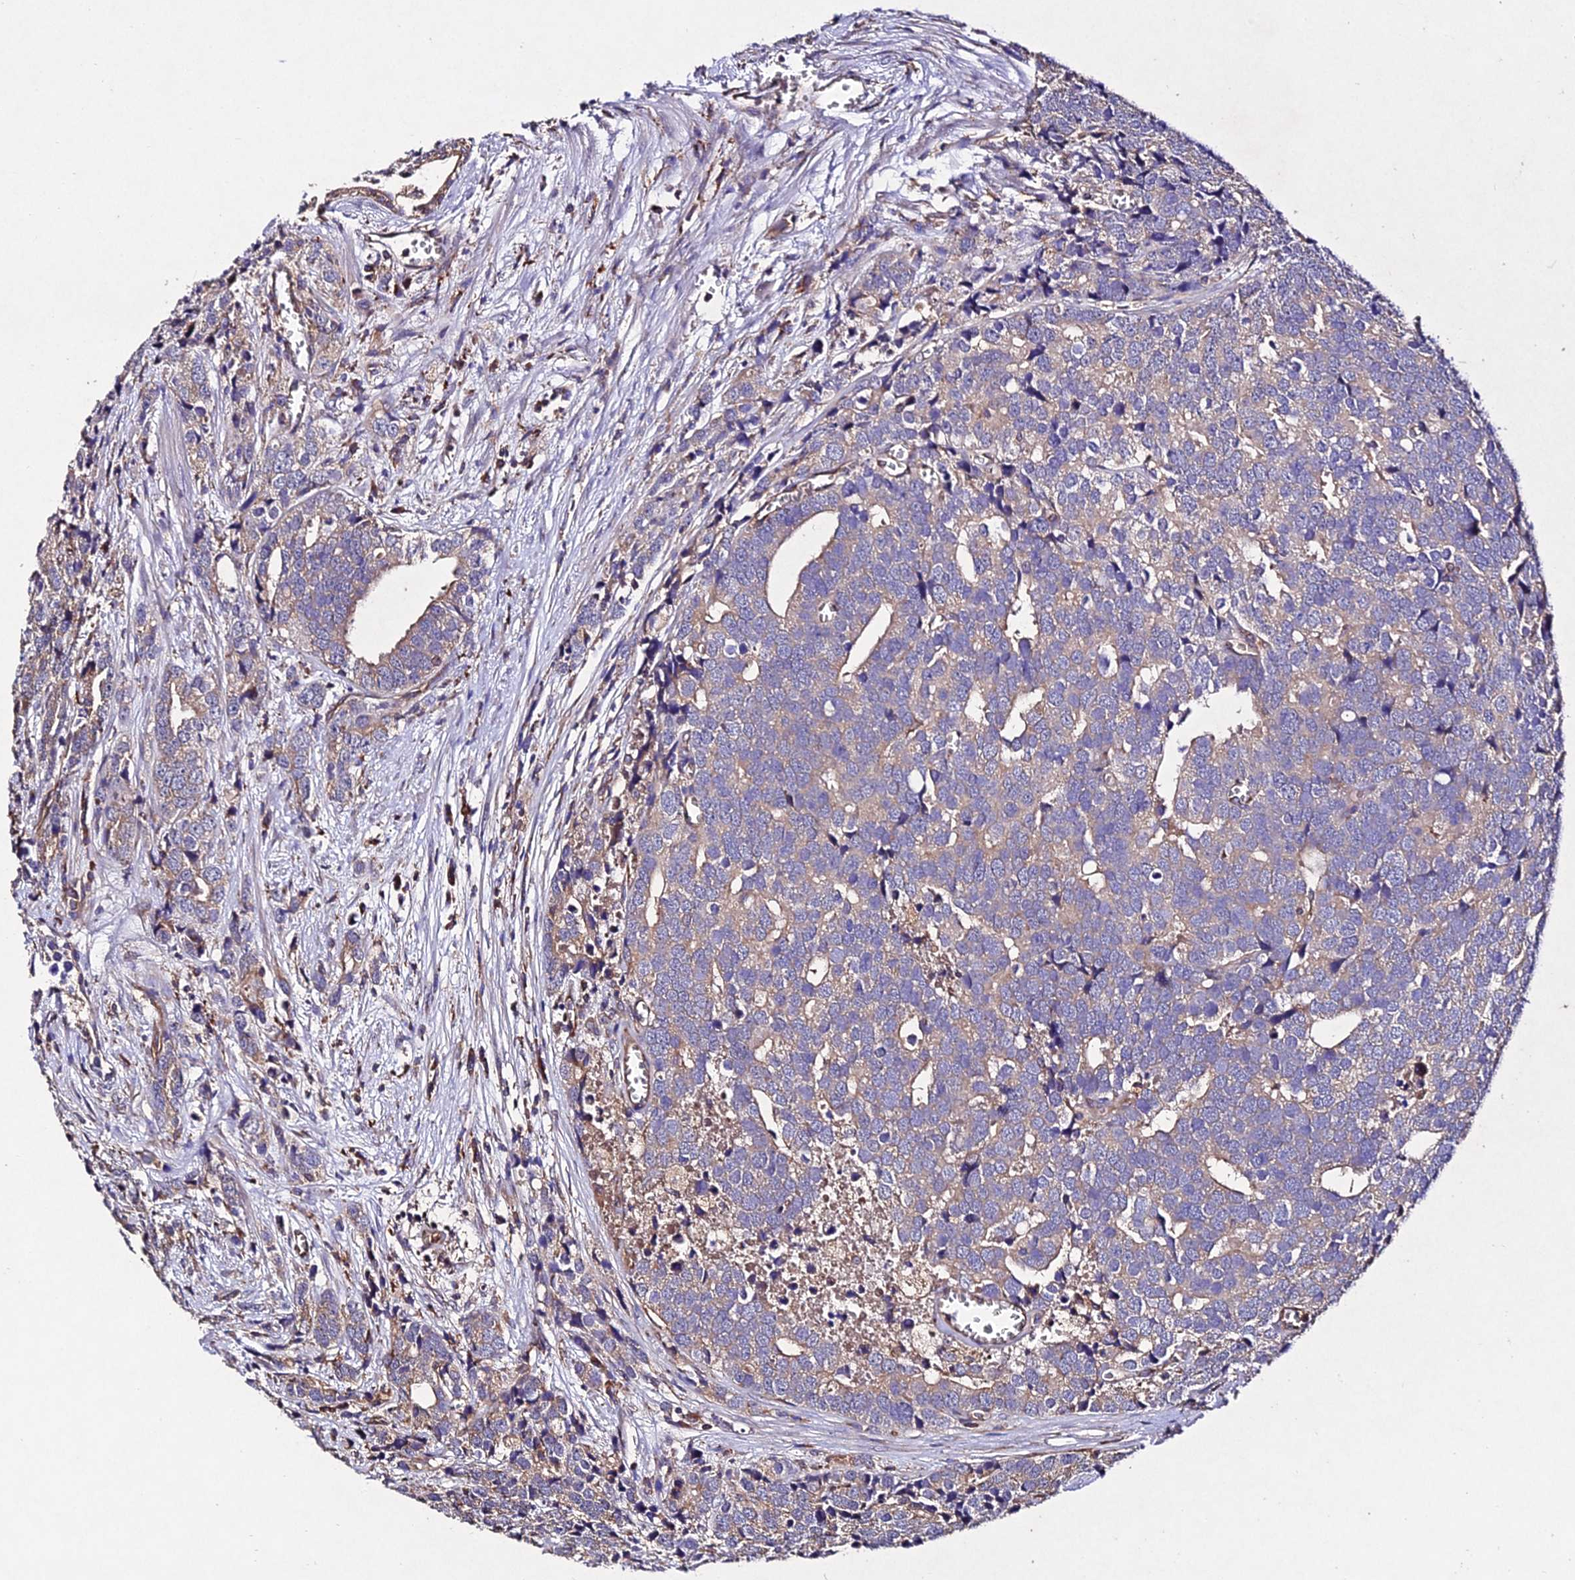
{"staining": {"intensity": "weak", "quantity": ">75%", "location": "cytoplasmic/membranous"}, "tissue": "prostate cancer", "cell_type": "Tumor cells", "image_type": "cancer", "snomed": [{"axis": "morphology", "description": "Adenocarcinoma, High grade"}, {"axis": "topography", "description": "Prostate"}], "caption": "Prostate adenocarcinoma (high-grade) tissue displays weak cytoplasmic/membranous expression in about >75% of tumor cells, visualized by immunohistochemistry. (DAB = brown stain, brightfield microscopy at high magnification).", "gene": "AP3M2", "patient": {"sex": "male", "age": 71}}